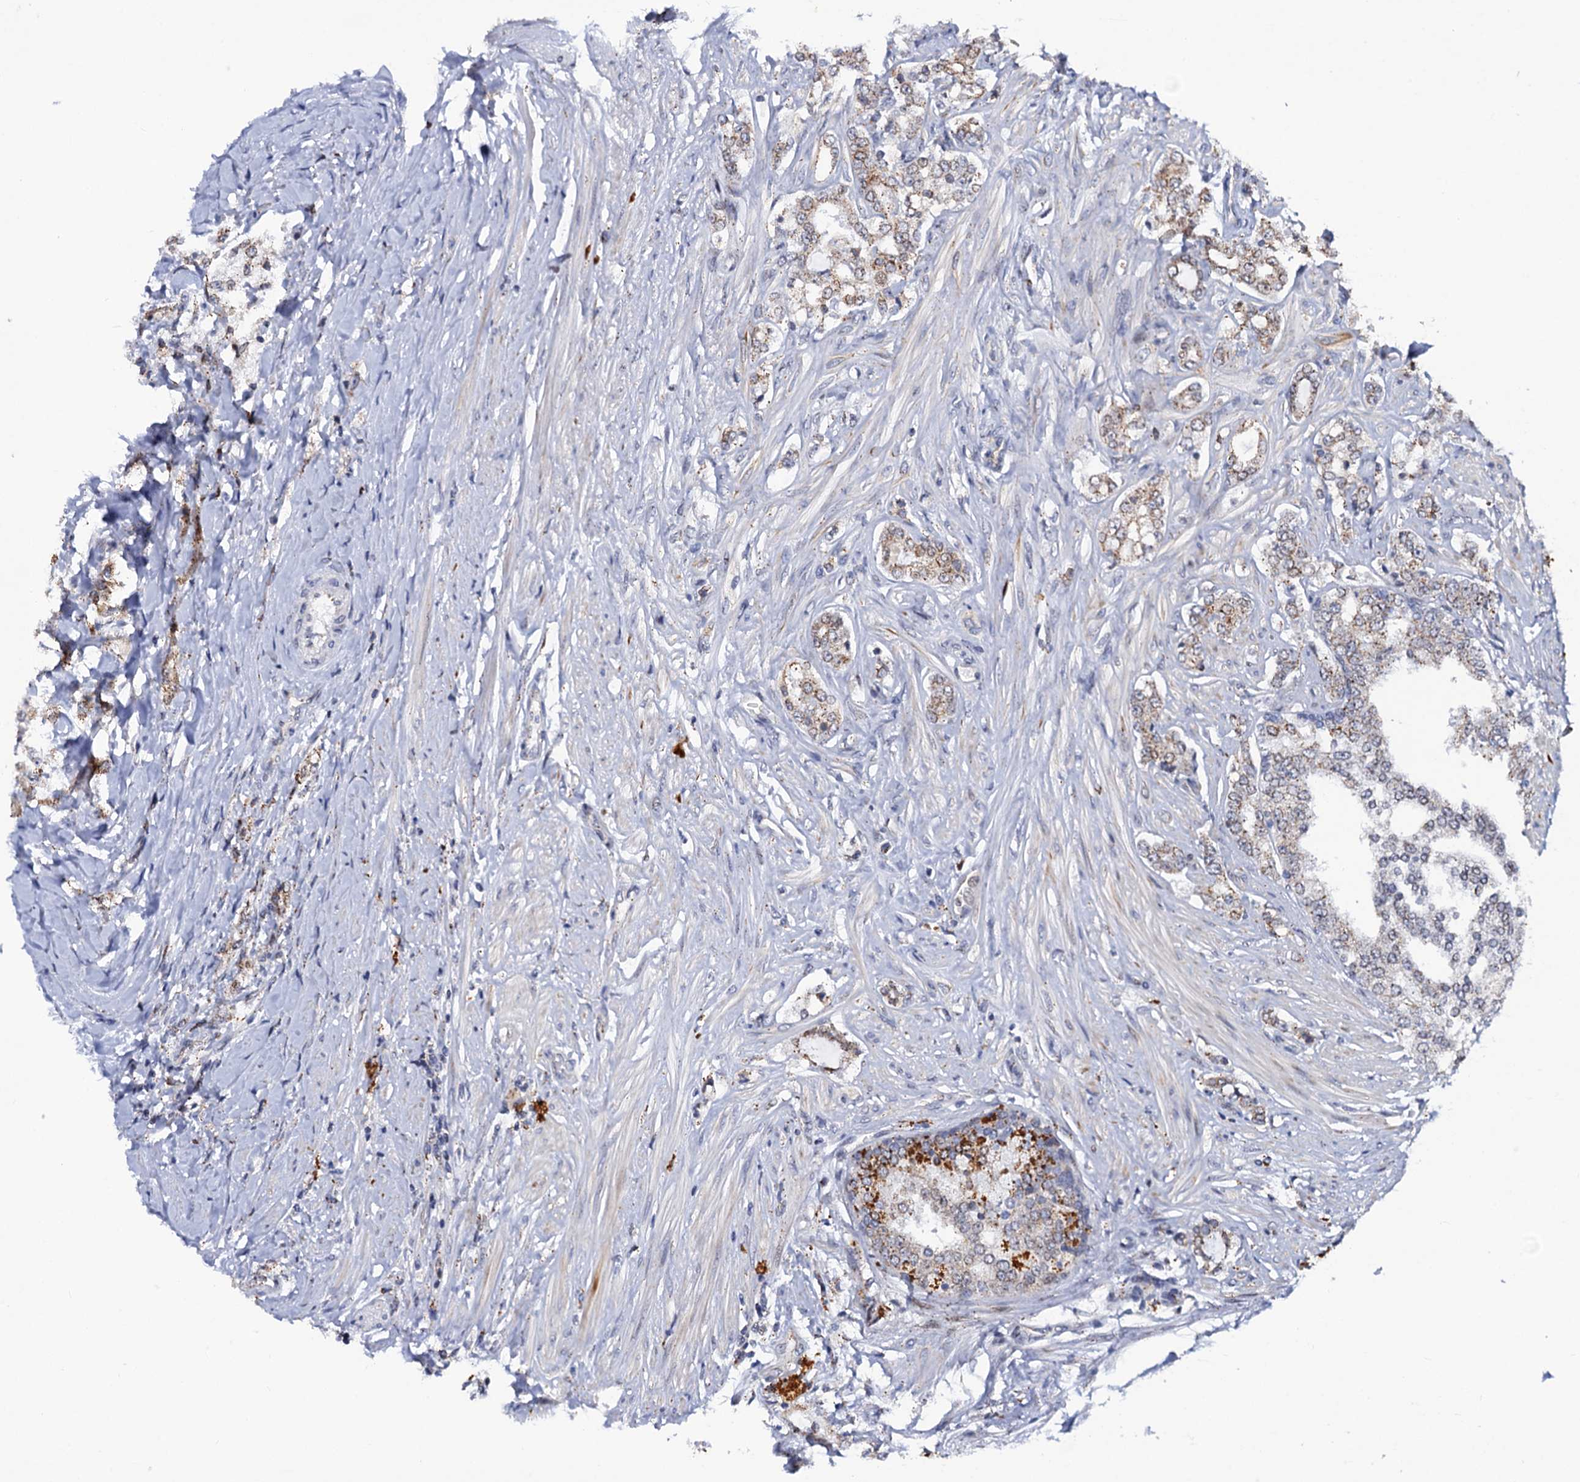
{"staining": {"intensity": "moderate", "quantity": "25%-75%", "location": "cytoplasmic/membranous"}, "tissue": "prostate cancer", "cell_type": "Tumor cells", "image_type": "cancer", "snomed": [{"axis": "morphology", "description": "Adenocarcinoma, High grade"}, {"axis": "topography", "description": "Prostate"}], "caption": "Prostate cancer (adenocarcinoma (high-grade)) tissue displays moderate cytoplasmic/membranous staining in about 25%-75% of tumor cells, visualized by immunohistochemistry.", "gene": "THAP2", "patient": {"sex": "male", "age": 64}}